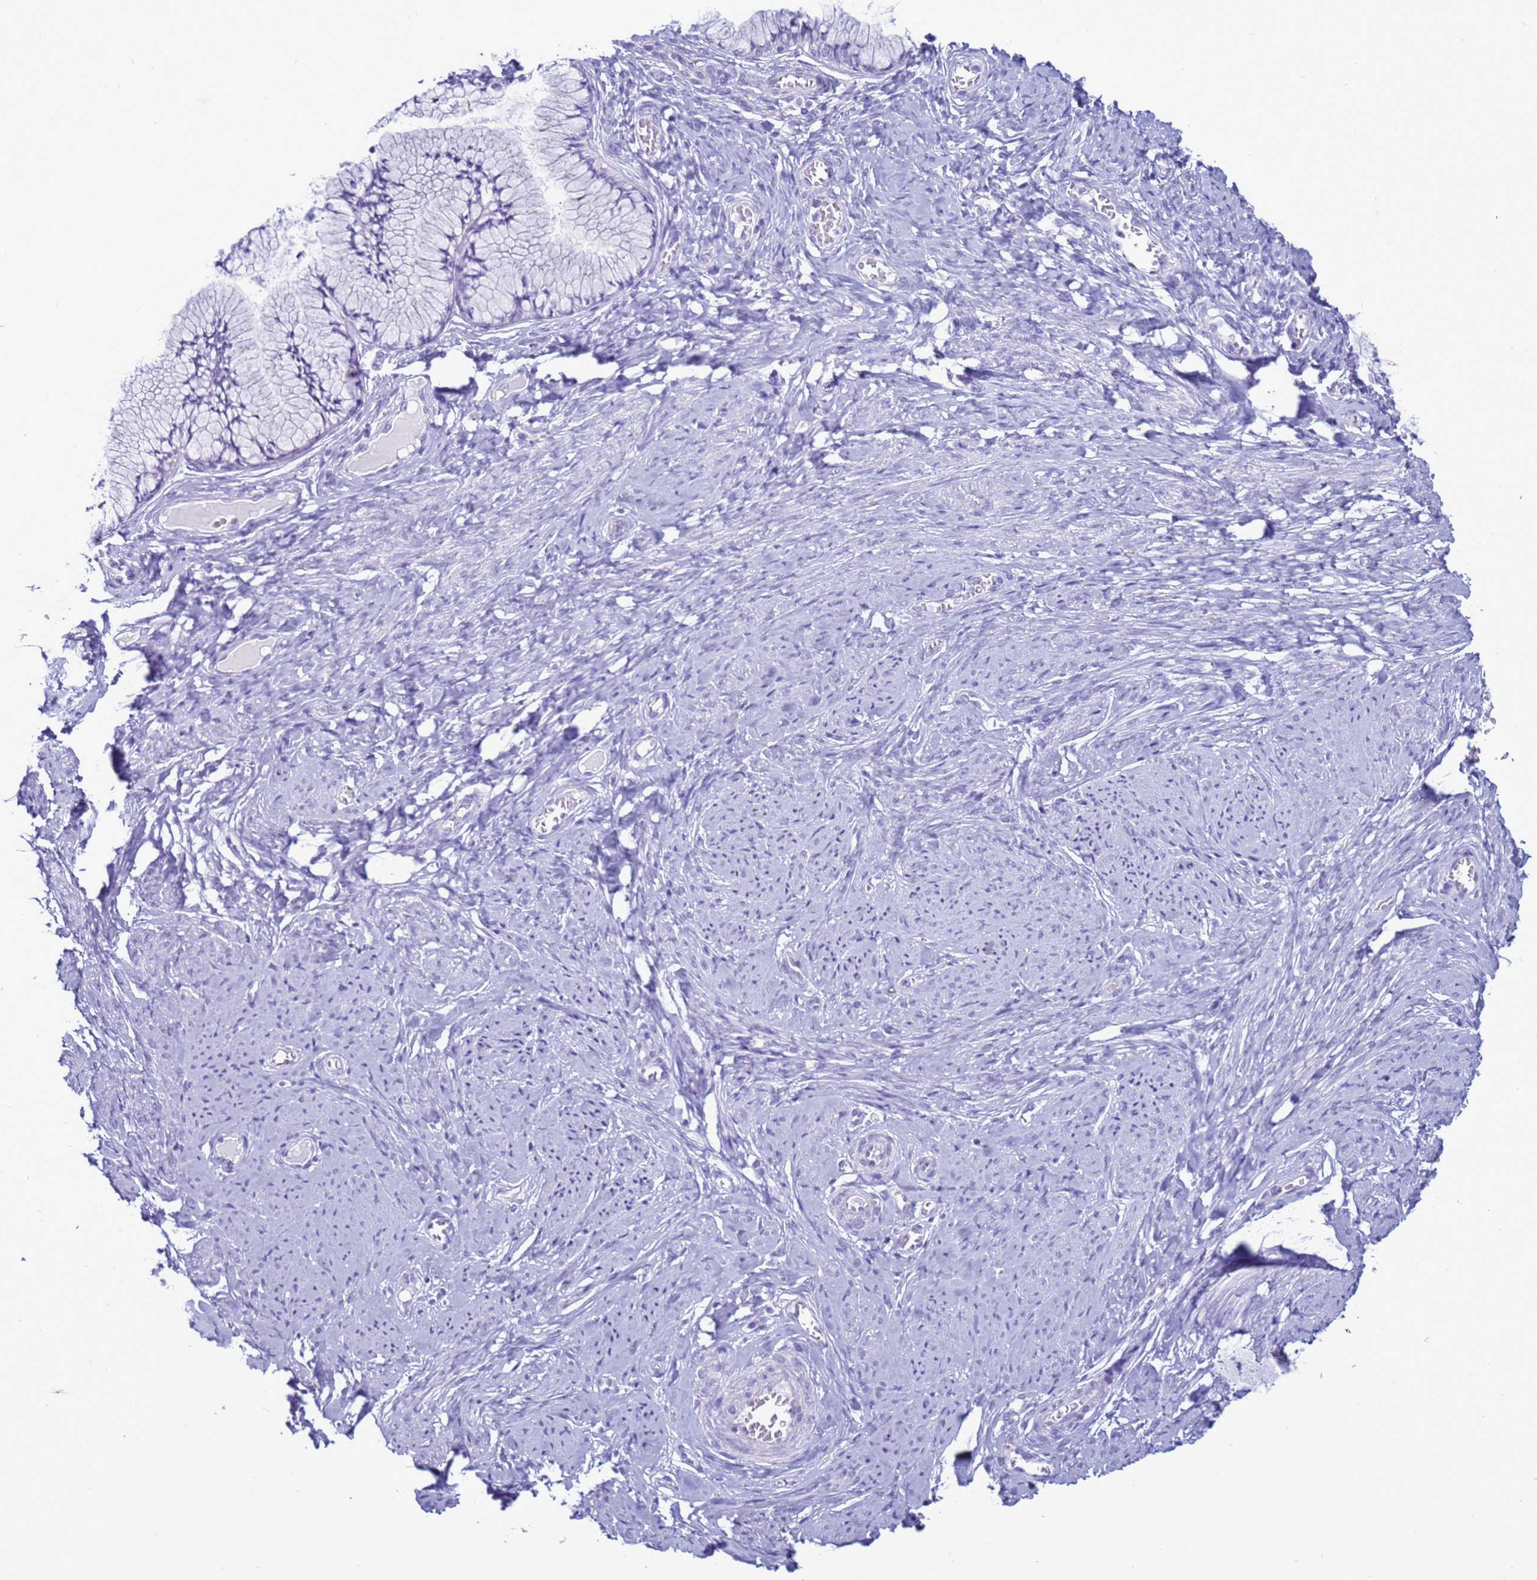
{"staining": {"intensity": "negative", "quantity": "none", "location": "none"}, "tissue": "cervix", "cell_type": "Glandular cells", "image_type": "normal", "snomed": [{"axis": "morphology", "description": "Normal tissue, NOS"}, {"axis": "topography", "description": "Cervix"}], "caption": "DAB immunohistochemical staining of unremarkable cervix displays no significant positivity in glandular cells. The staining is performed using DAB brown chromogen with nuclei counter-stained in using hematoxylin.", "gene": "CST1", "patient": {"sex": "female", "age": 42}}